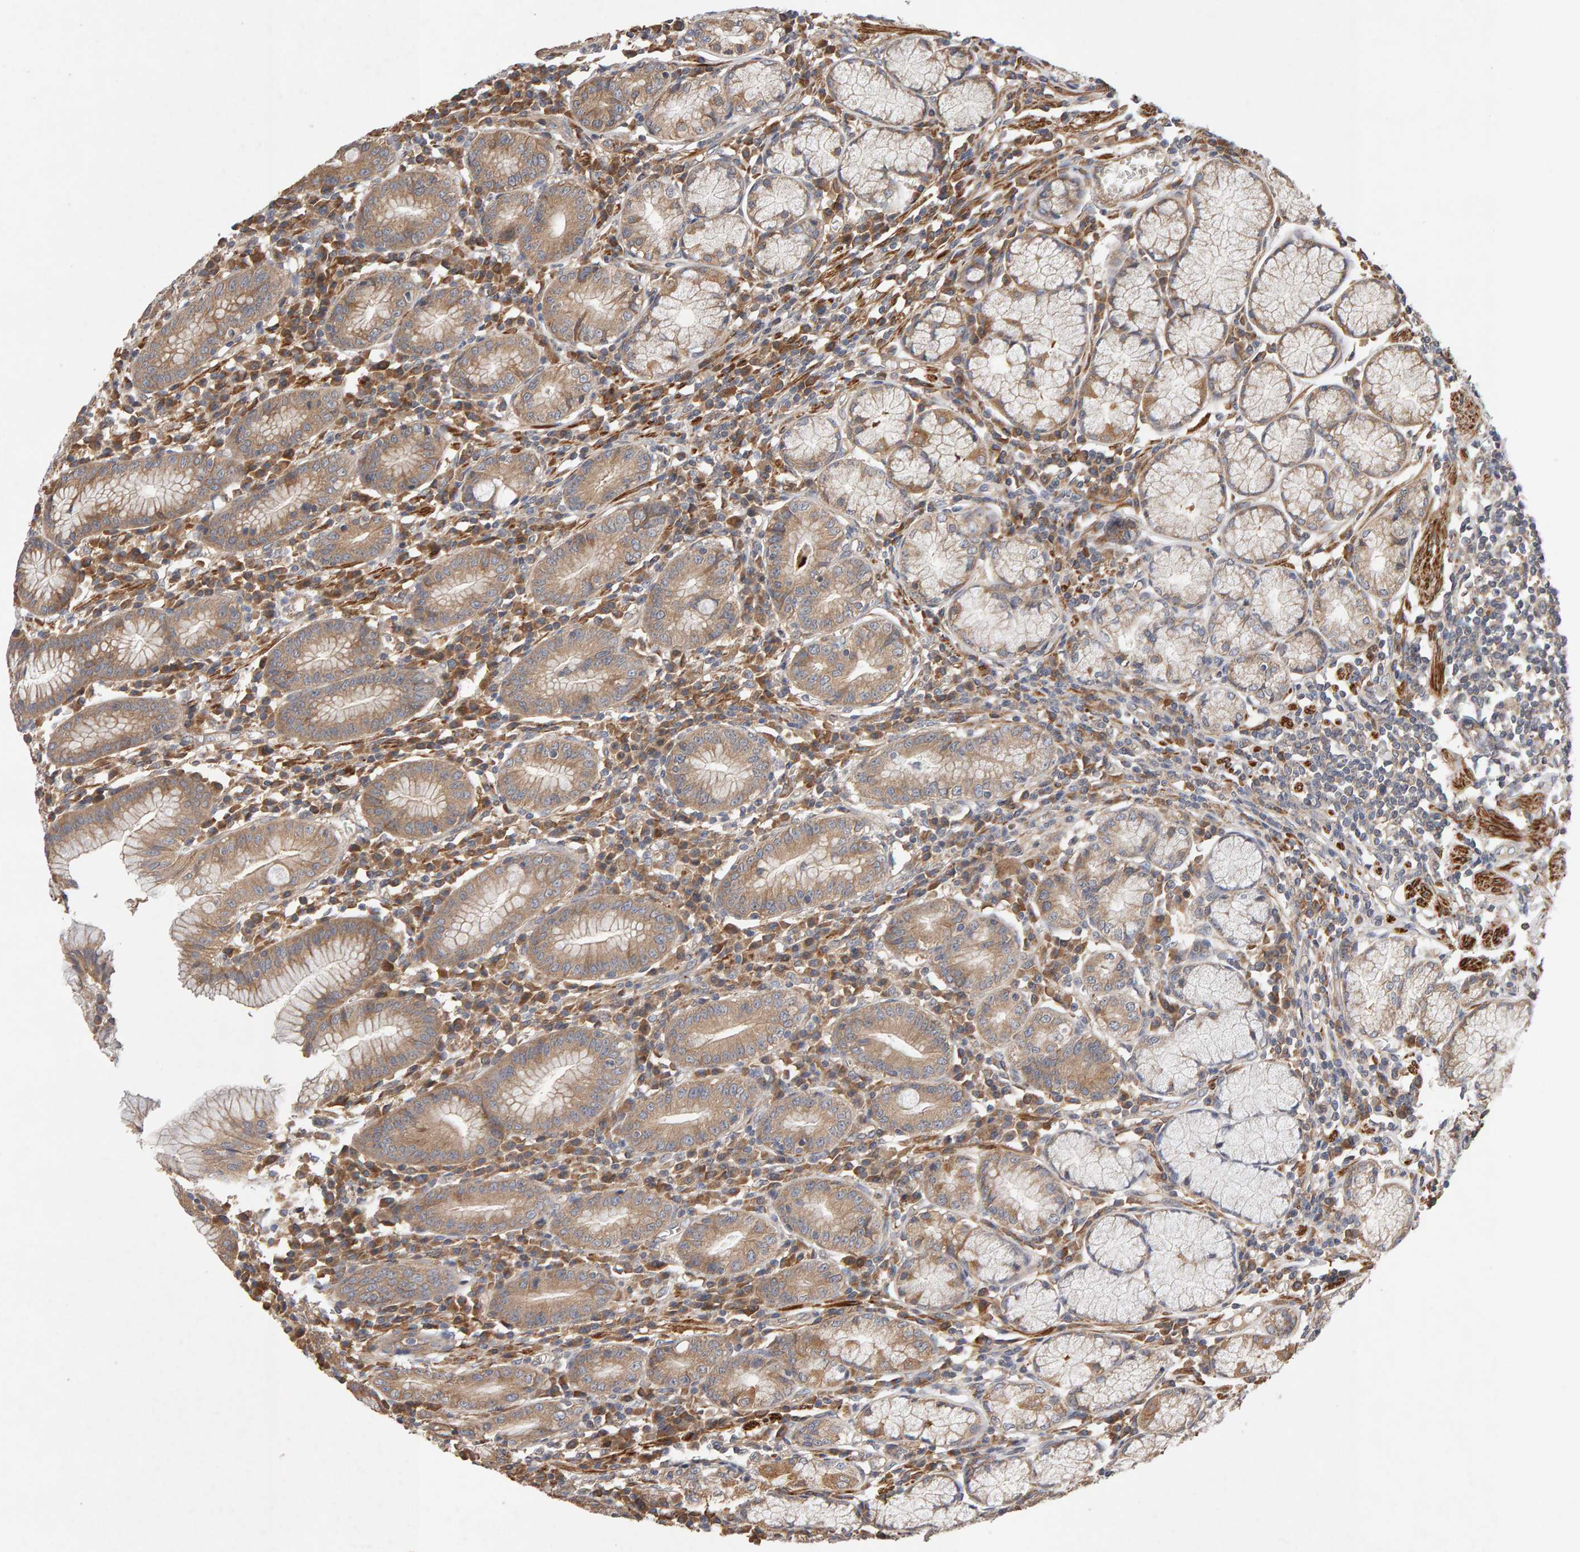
{"staining": {"intensity": "moderate", "quantity": ">75%", "location": "cytoplasmic/membranous"}, "tissue": "stomach", "cell_type": "Glandular cells", "image_type": "normal", "snomed": [{"axis": "morphology", "description": "Normal tissue, NOS"}, {"axis": "topography", "description": "Stomach"}], "caption": "Immunohistochemistry staining of normal stomach, which reveals medium levels of moderate cytoplasmic/membranous positivity in about >75% of glandular cells indicating moderate cytoplasmic/membranous protein staining. The staining was performed using DAB (brown) for protein detection and nuclei were counterstained in hematoxylin (blue).", "gene": "RNF19A", "patient": {"sex": "male", "age": 55}}